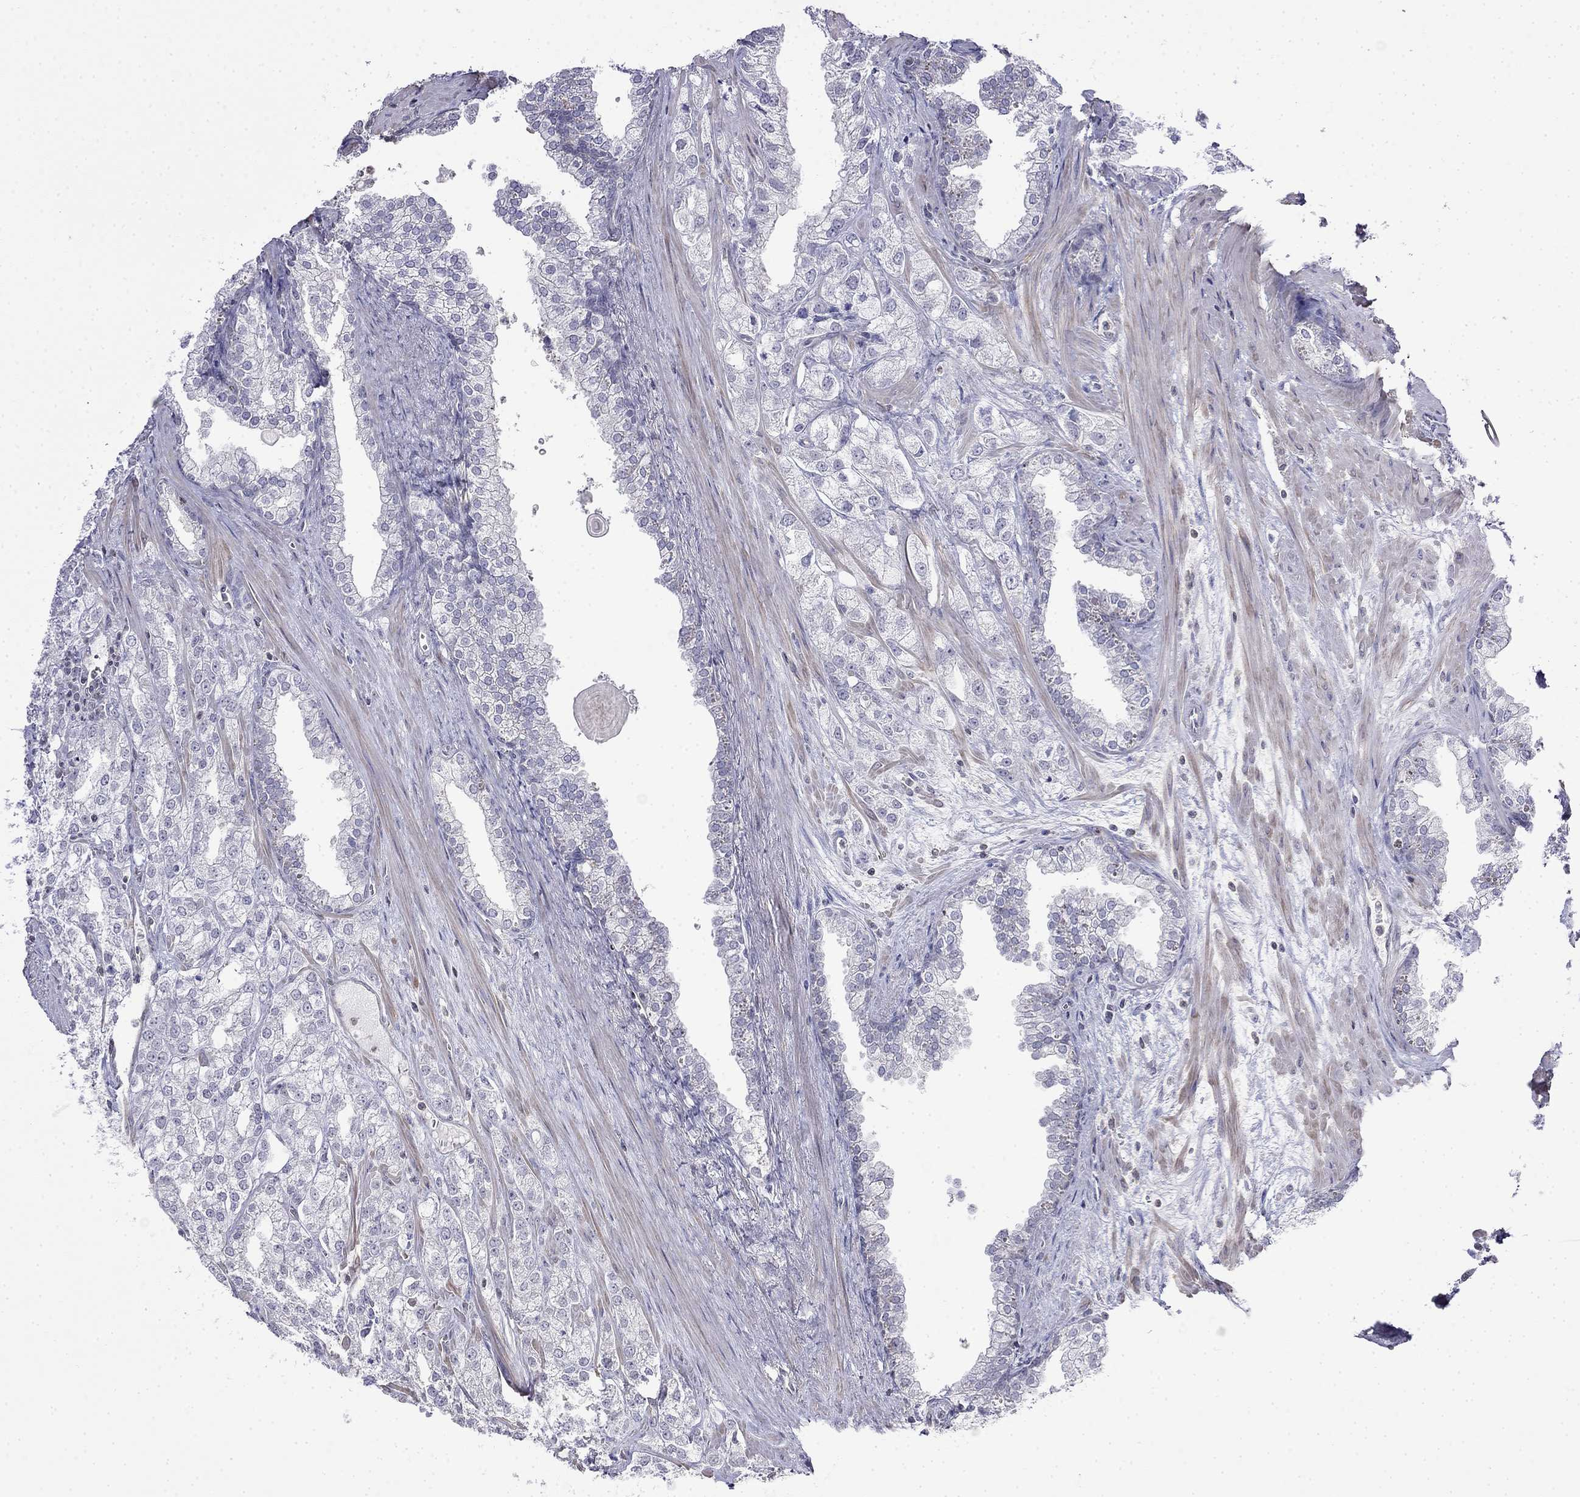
{"staining": {"intensity": "negative", "quantity": "none", "location": "none"}, "tissue": "prostate cancer", "cell_type": "Tumor cells", "image_type": "cancer", "snomed": [{"axis": "morphology", "description": "Adenocarcinoma, NOS"}, {"axis": "topography", "description": "Prostate"}], "caption": "Immunohistochemistry of human prostate cancer exhibits no staining in tumor cells.", "gene": "GUCA1B", "patient": {"sex": "male", "age": 70}}